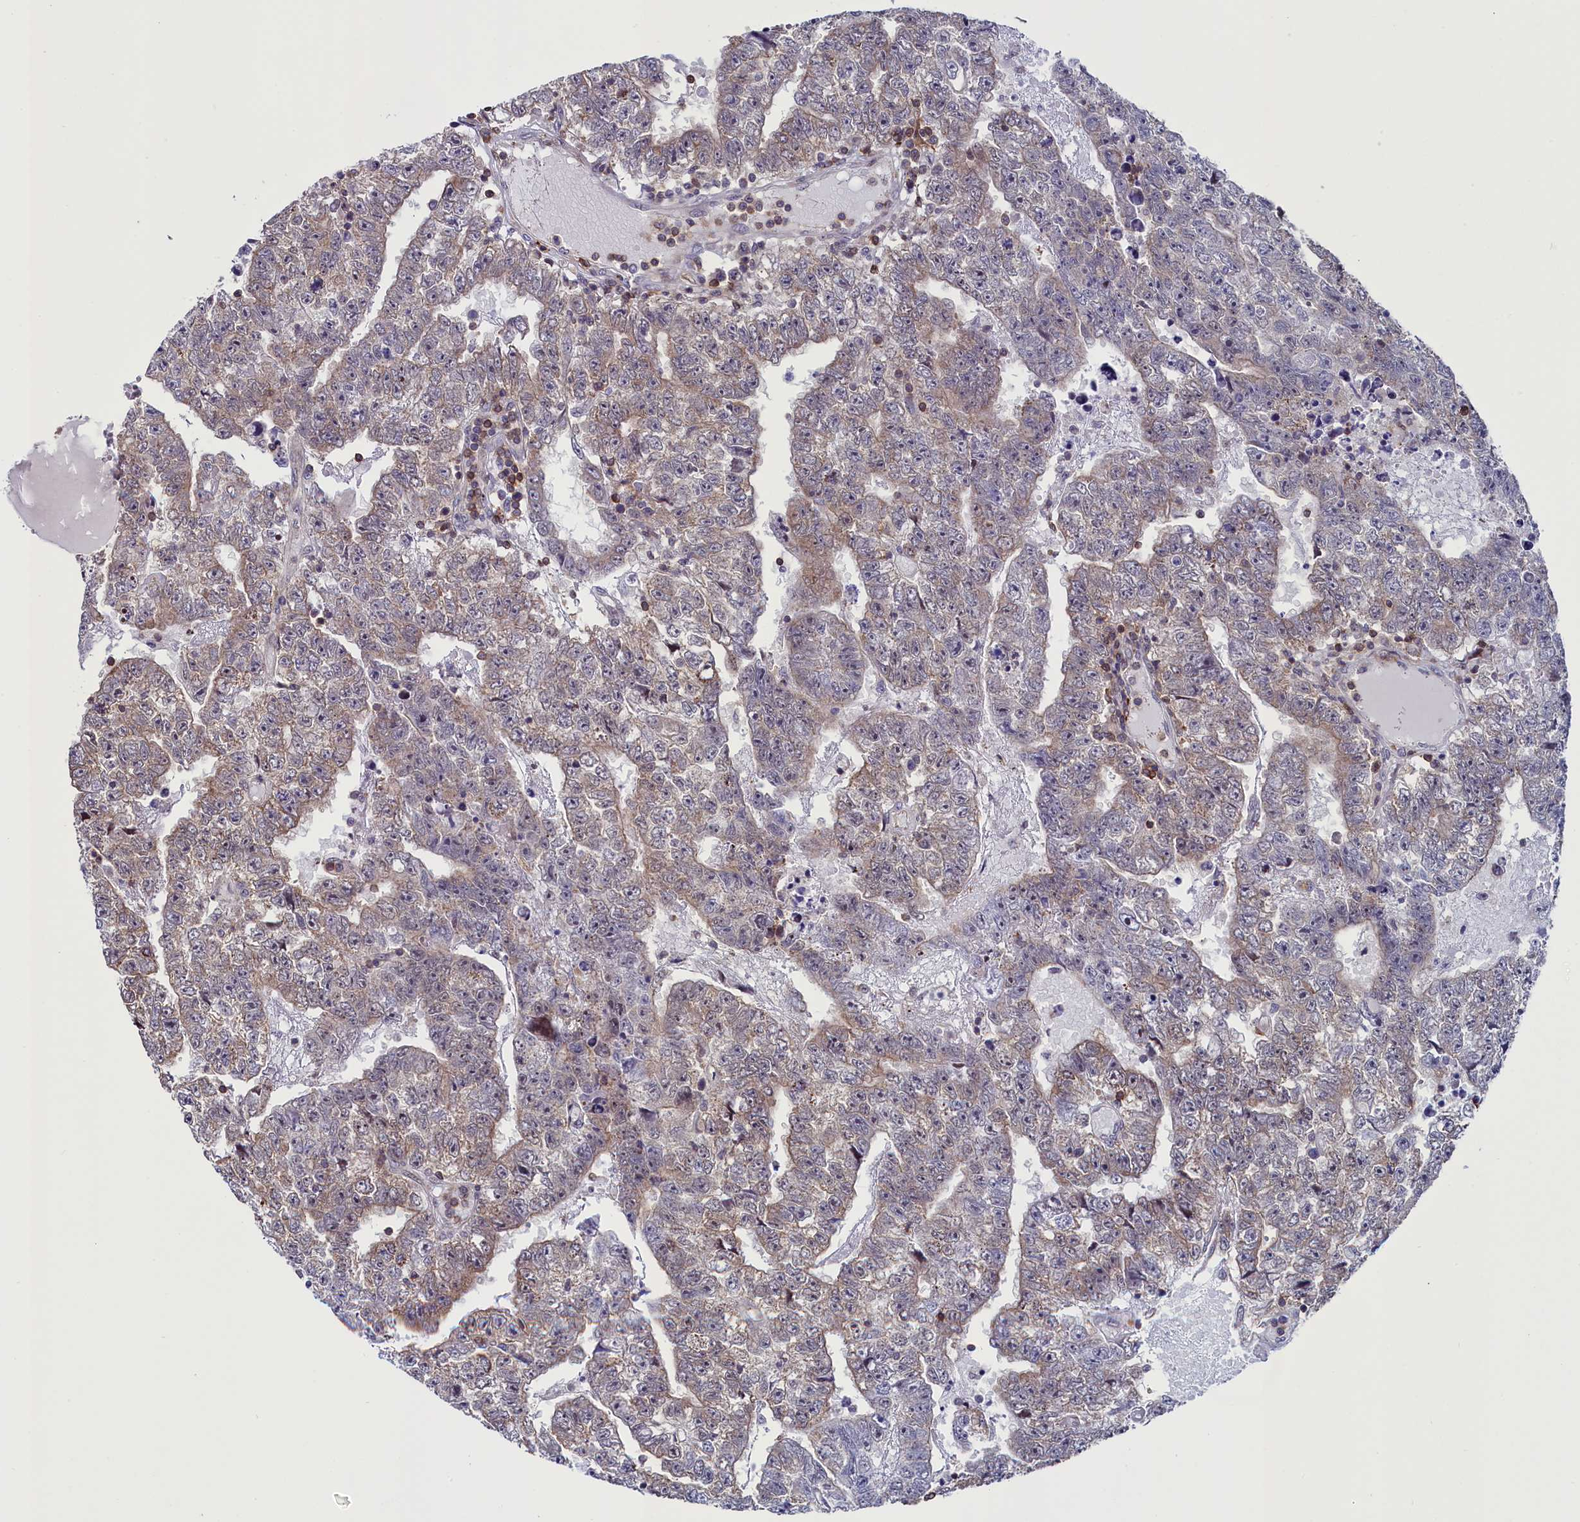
{"staining": {"intensity": "weak", "quantity": "<25%", "location": "cytoplasmic/membranous"}, "tissue": "testis cancer", "cell_type": "Tumor cells", "image_type": "cancer", "snomed": [{"axis": "morphology", "description": "Carcinoma, Embryonal, NOS"}, {"axis": "topography", "description": "Testis"}], "caption": "Immunohistochemistry (IHC) image of neoplastic tissue: human testis cancer (embryonal carcinoma) stained with DAB (3,3'-diaminobenzidine) demonstrates no significant protein positivity in tumor cells.", "gene": "CIAPIN1", "patient": {"sex": "male", "age": 25}}